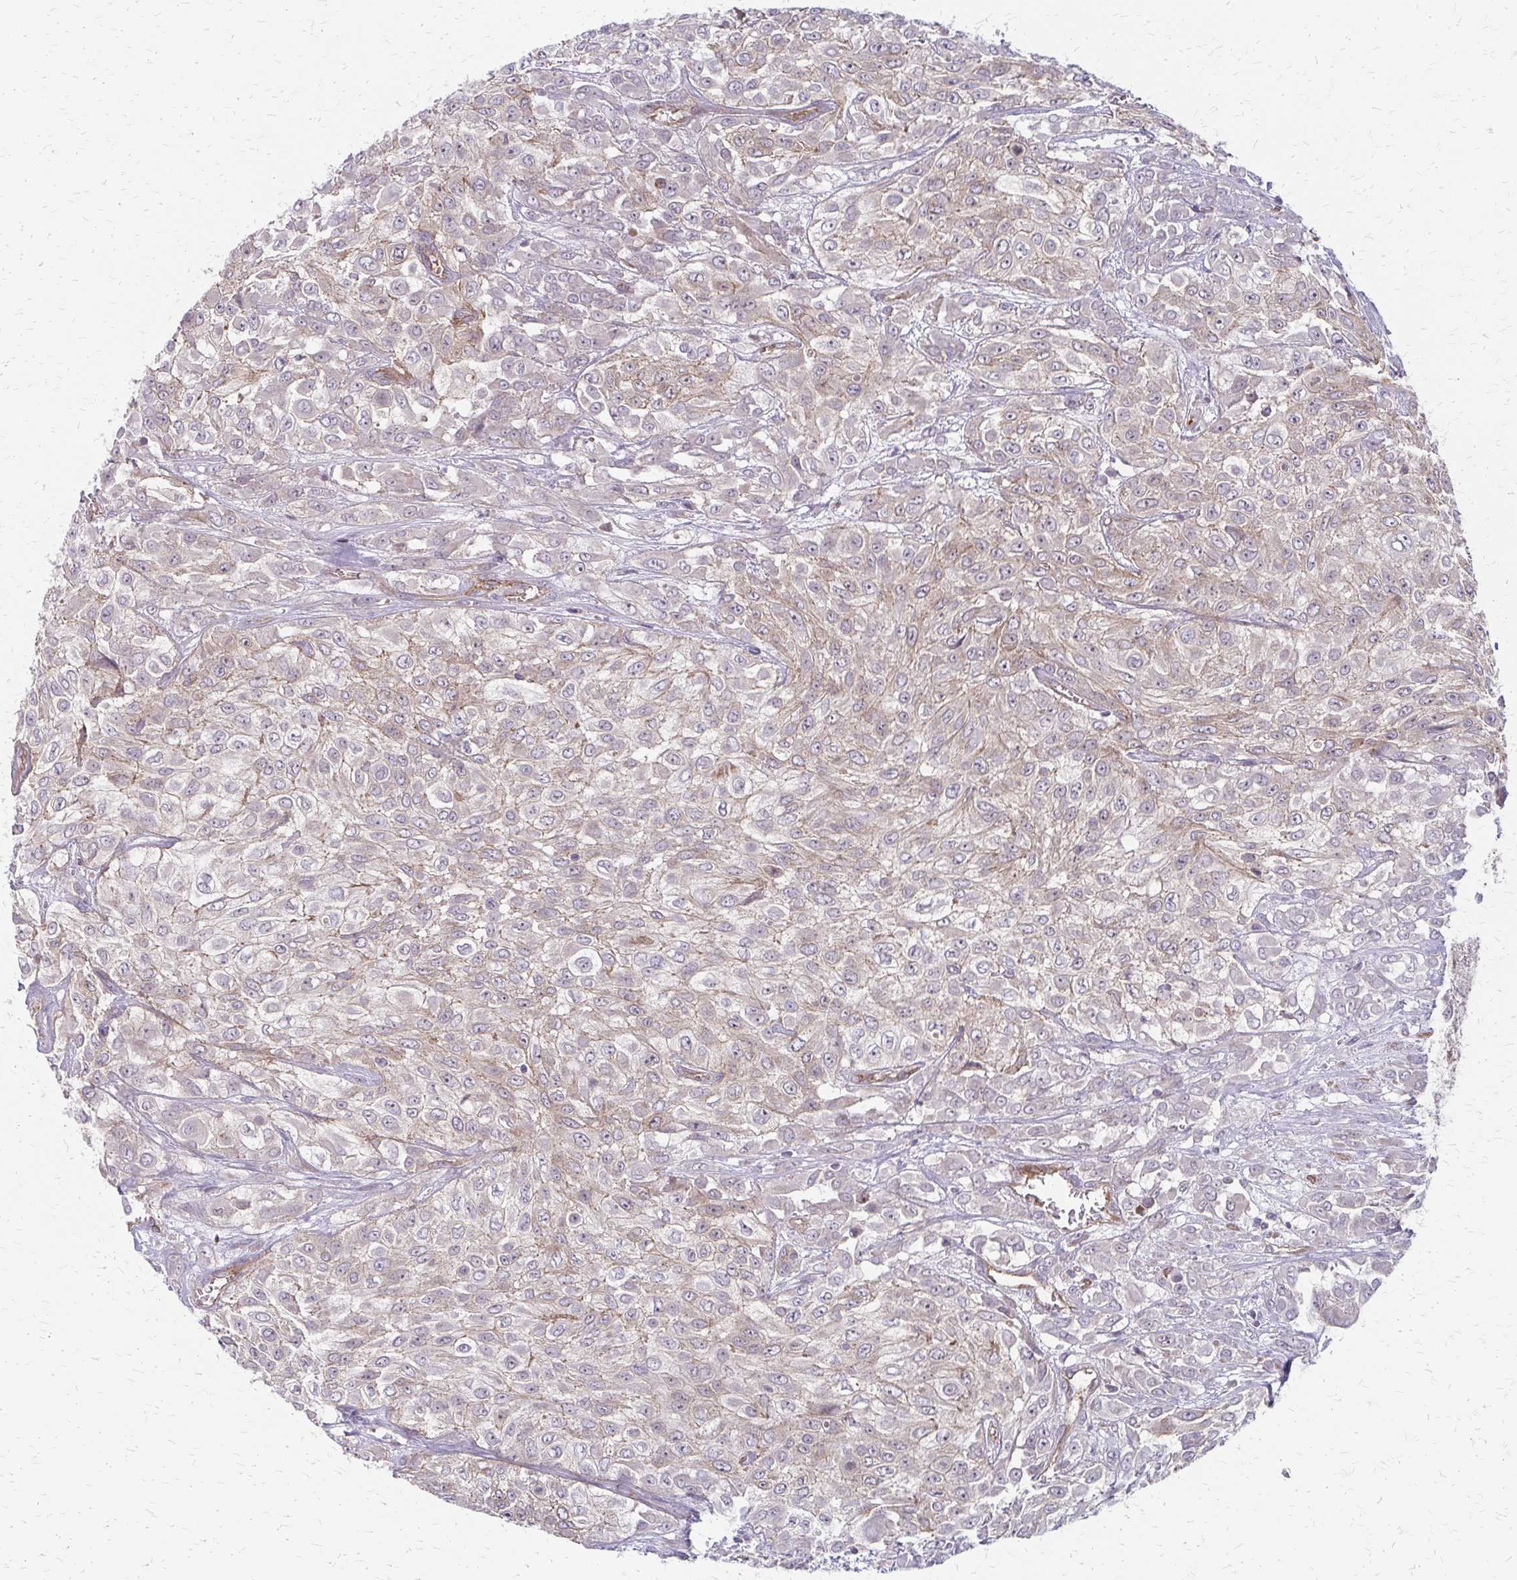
{"staining": {"intensity": "weak", "quantity": "25%-75%", "location": "cytoplasmic/membranous"}, "tissue": "urothelial cancer", "cell_type": "Tumor cells", "image_type": "cancer", "snomed": [{"axis": "morphology", "description": "Urothelial carcinoma, High grade"}, {"axis": "topography", "description": "Urinary bladder"}], "caption": "High-magnification brightfield microscopy of high-grade urothelial carcinoma stained with DAB (brown) and counterstained with hematoxylin (blue). tumor cells exhibit weak cytoplasmic/membranous staining is appreciated in about25%-75% of cells. Nuclei are stained in blue.", "gene": "ZNF383", "patient": {"sex": "male", "age": 57}}